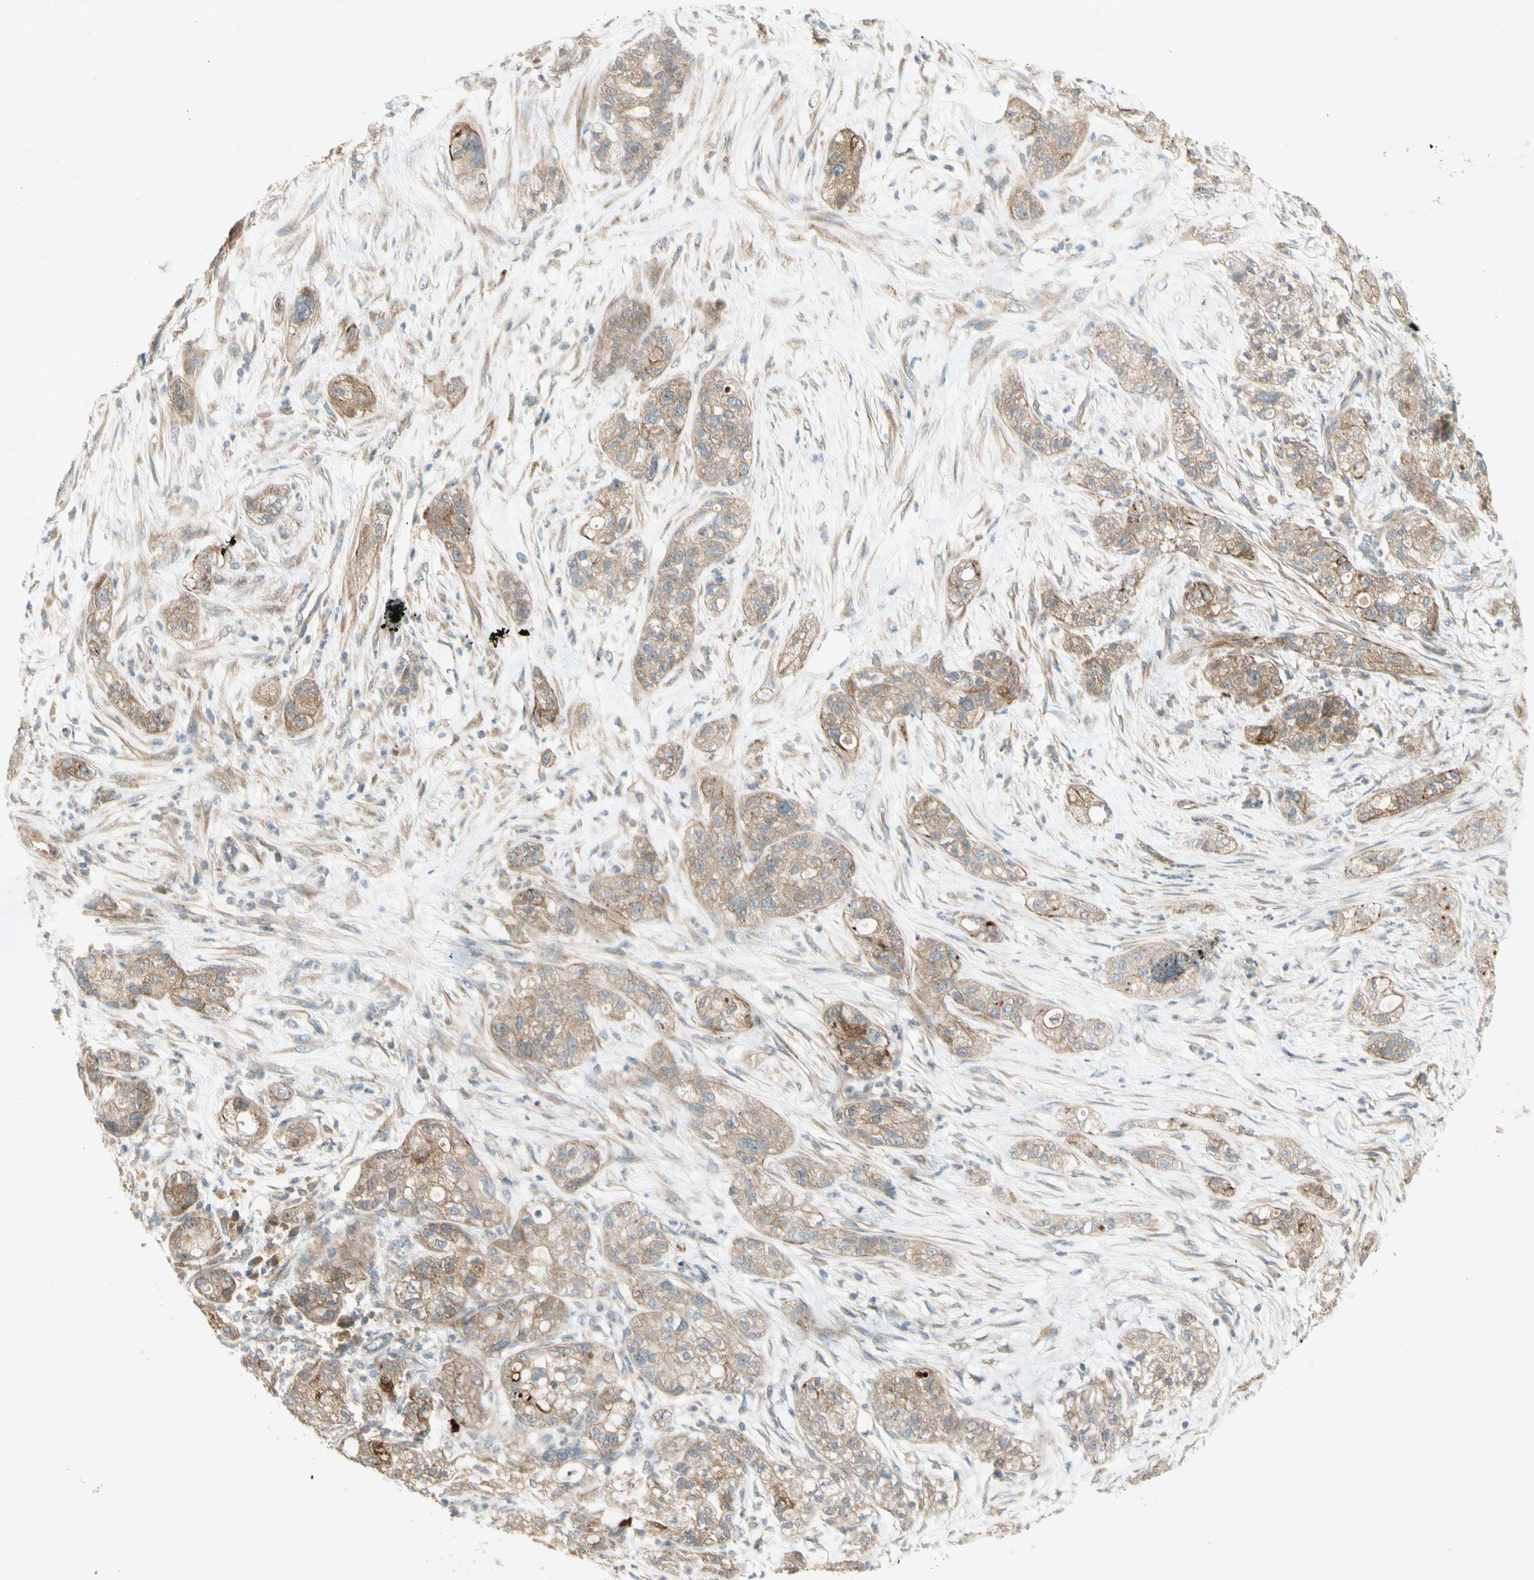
{"staining": {"intensity": "moderate", "quantity": ">75%", "location": "cytoplasmic/membranous"}, "tissue": "pancreatic cancer", "cell_type": "Tumor cells", "image_type": "cancer", "snomed": [{"axis": "morphology", "description": "Adenocarcinoma, NOS"}, {"axis": "topography", "description": "Pancreas"}], "caption": "Pancreatic cancer (adenocarcinoma) stained with a brown dye reveals moderate cytoplasmic/membranous positive staining in approximately >75% of tumor cells.", "gene": "ETF1", "patient": {"sex": "female", "age": 78}}